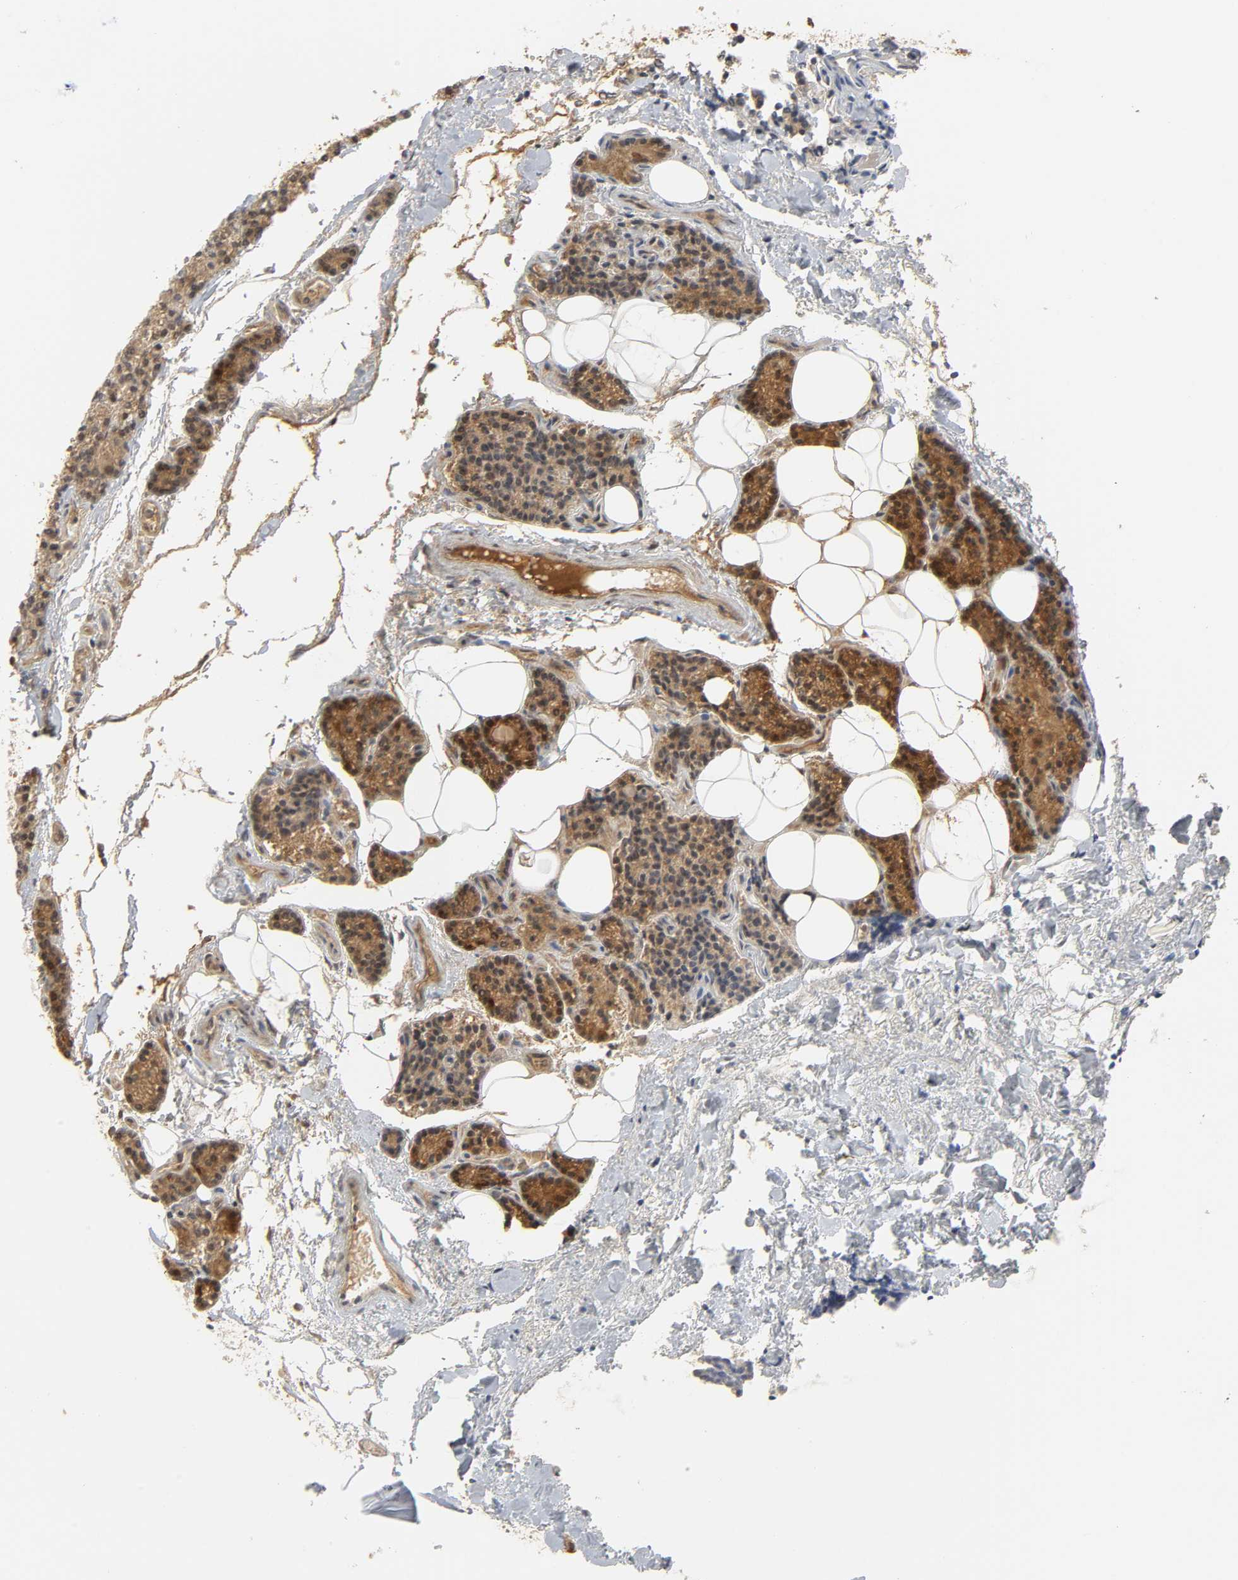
{"staining": {"intensity": "strong", "quantity": ">75%", "location": "cytoplasmic/membranous"}, "tissue": "parathyroid gland", "cell_type": "Glandular cells", "image_type": "normal", "snomed": [{"axis": "morphology", "description": "Normal tissue, NOS"}, {"axis": "topography", "description": "Parathyroid gland"}], "caption": "Parathyroid gland stained with DAB (3,3'-diaminobenzidine) immunohistochemistry demonstrates high levels of strong cytoplasmic/membranous staining in approximately >75% of glandular cells. The protein of interest is stained brown, and the nuclei are stained in blue (DAB IHC with brightfield microscopy, high magnification).", "gene": "MIF", "patient": {"sex": "female", "age": 50}}